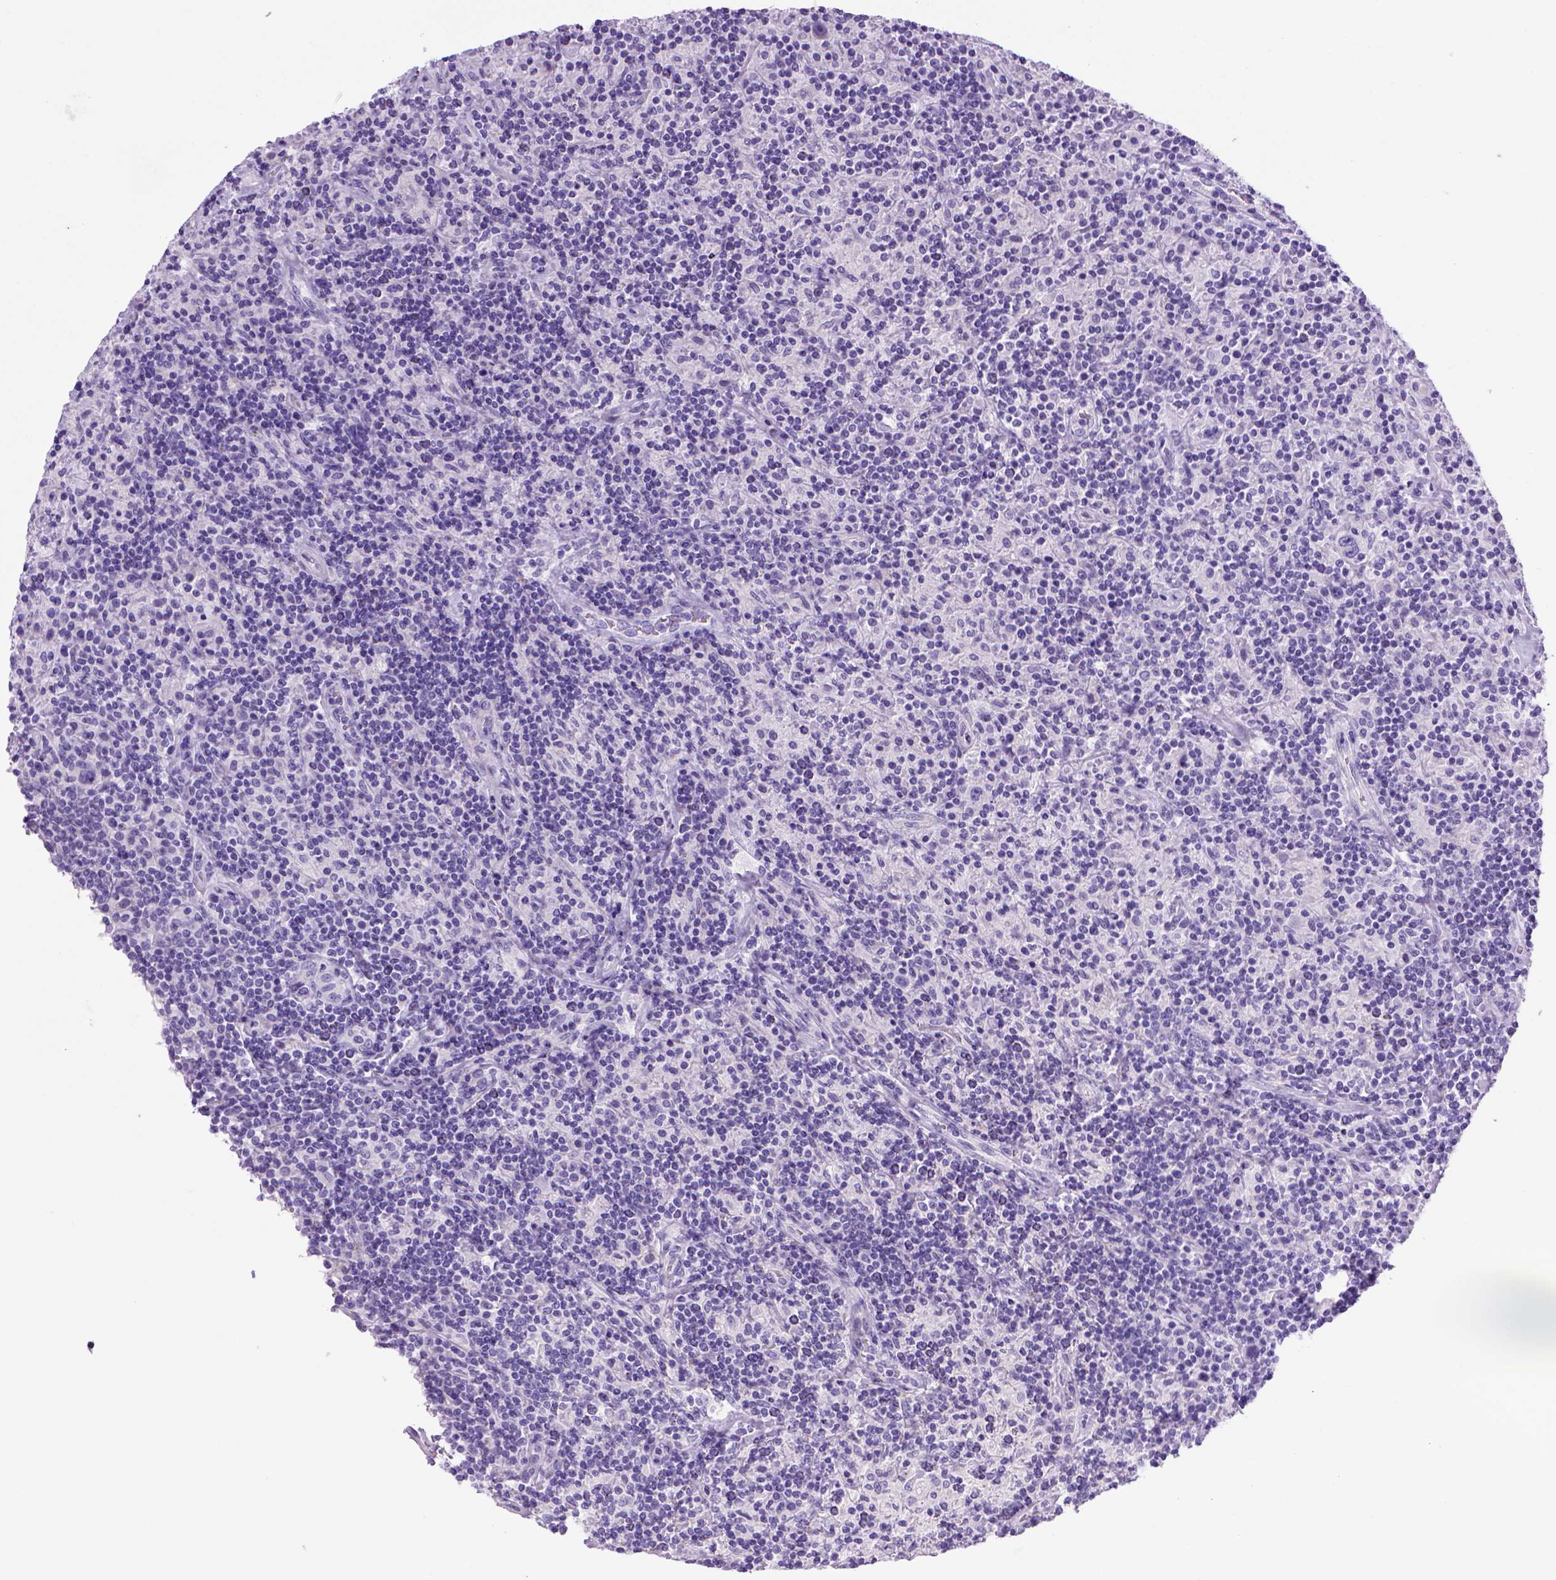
{"staining": {"intensity": "negative", "quantity": "none", "location": "none"}, "tissue": "lymphoma", "cell_type": "Tumor cells", "image_type": "cancer", "snomed": [{"axis": "morphology", "description": "Hodgkin's disease, NOS"}, {"axis": "topography", "description": "Lymph node"}], "caption": "The micrograph reveals no staining of tumor cells in lymphoma.", "gene": "ARHGEF33", "patient": {"sex": "male", "age": 70}}